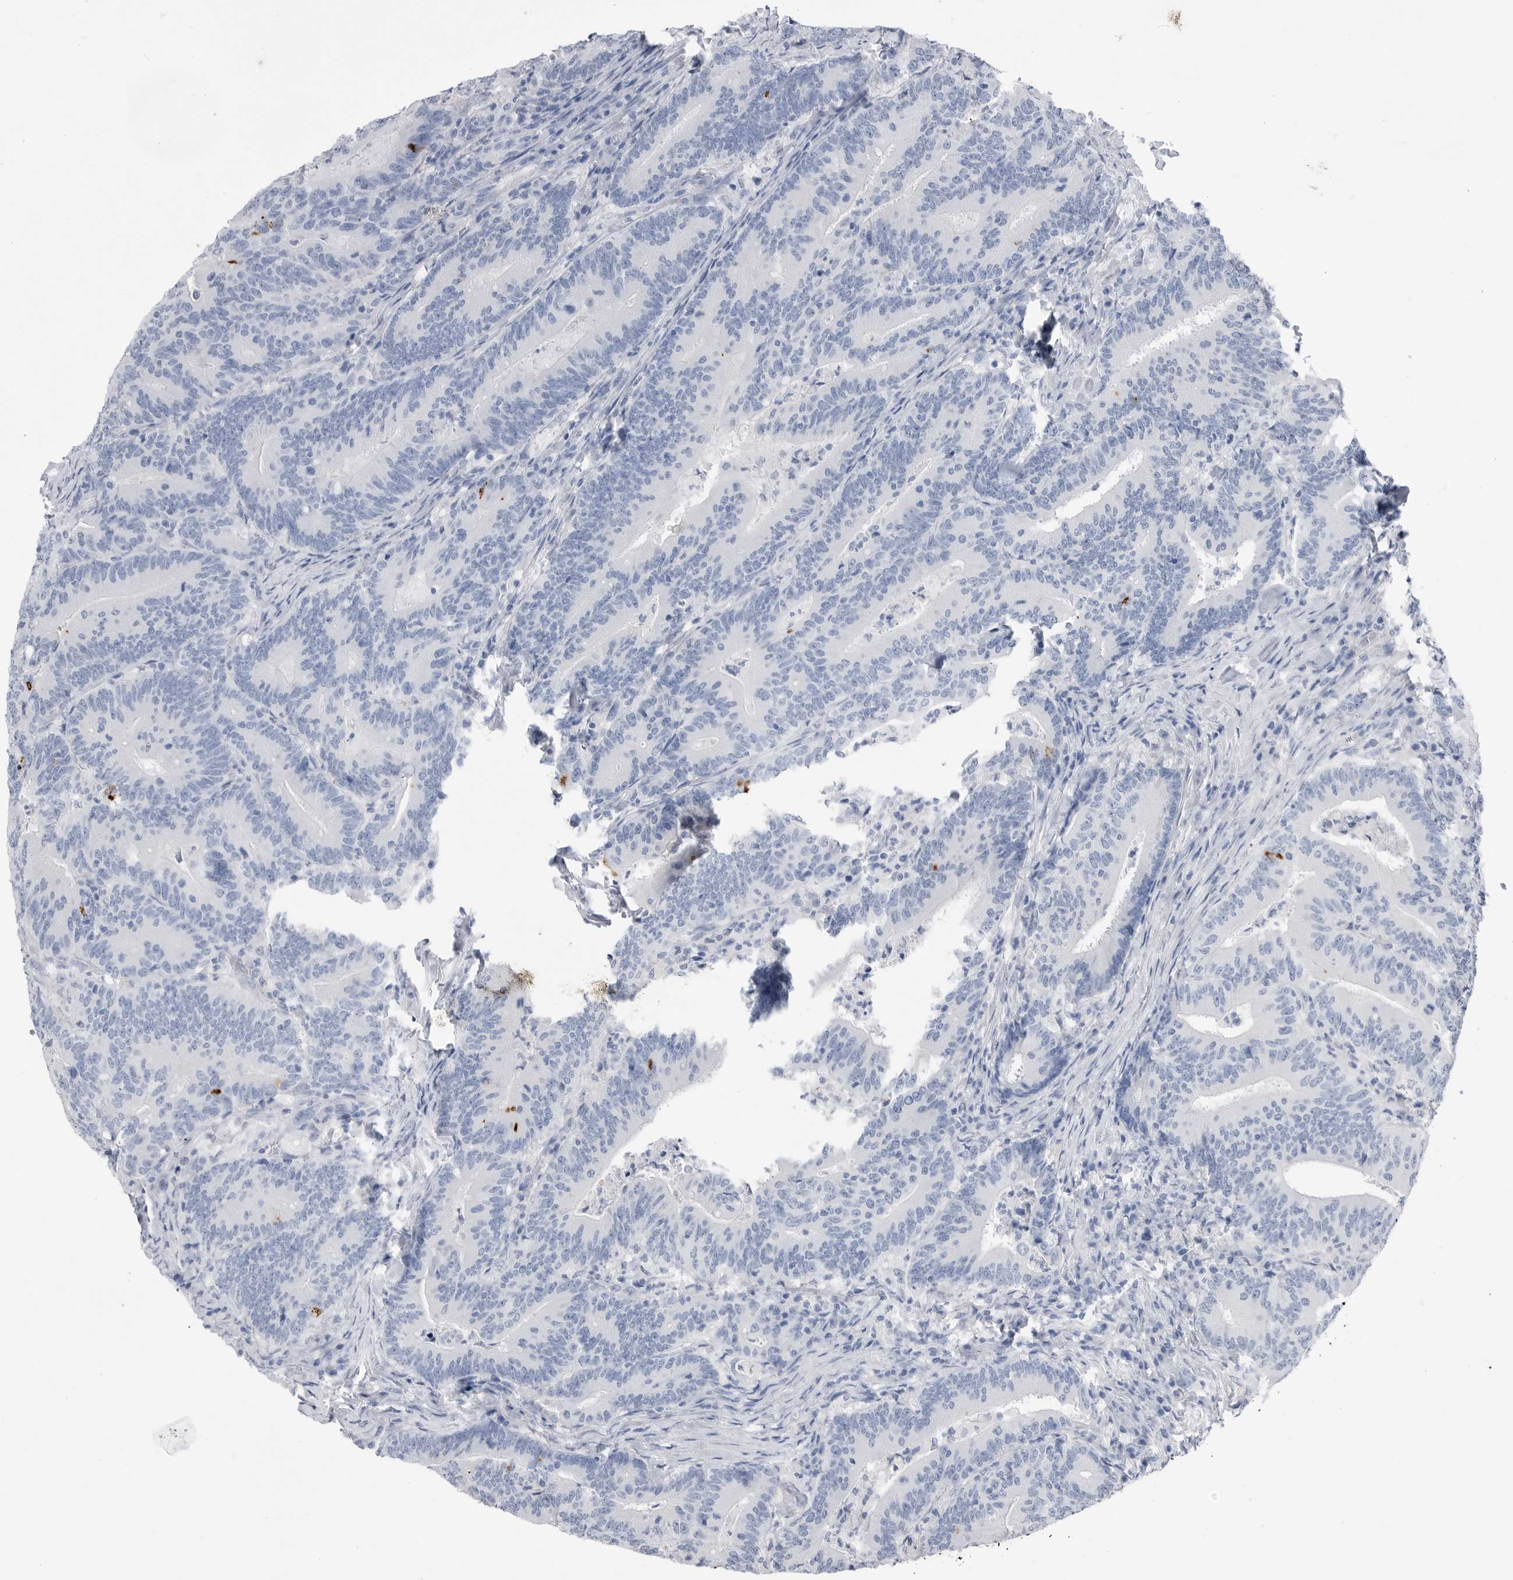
{"staining": {"intensity": "negative", "quantity": "none", "location": "none"}, "tissue": "colorectal cancer", "cell_type": "Tumor cells", "image_type": "cancer", "snomed": [{"axis": "morphology", "description": "Adenocarcinoma, NOS"}, {"axis": "topography", "description": "Colon"}], "caption": "IHC of colorectal adenocarcinoma exhibits no positivity in tumor cells.", "gene": "ABHD12", "patient": {"sex": "female", "age": 66}}